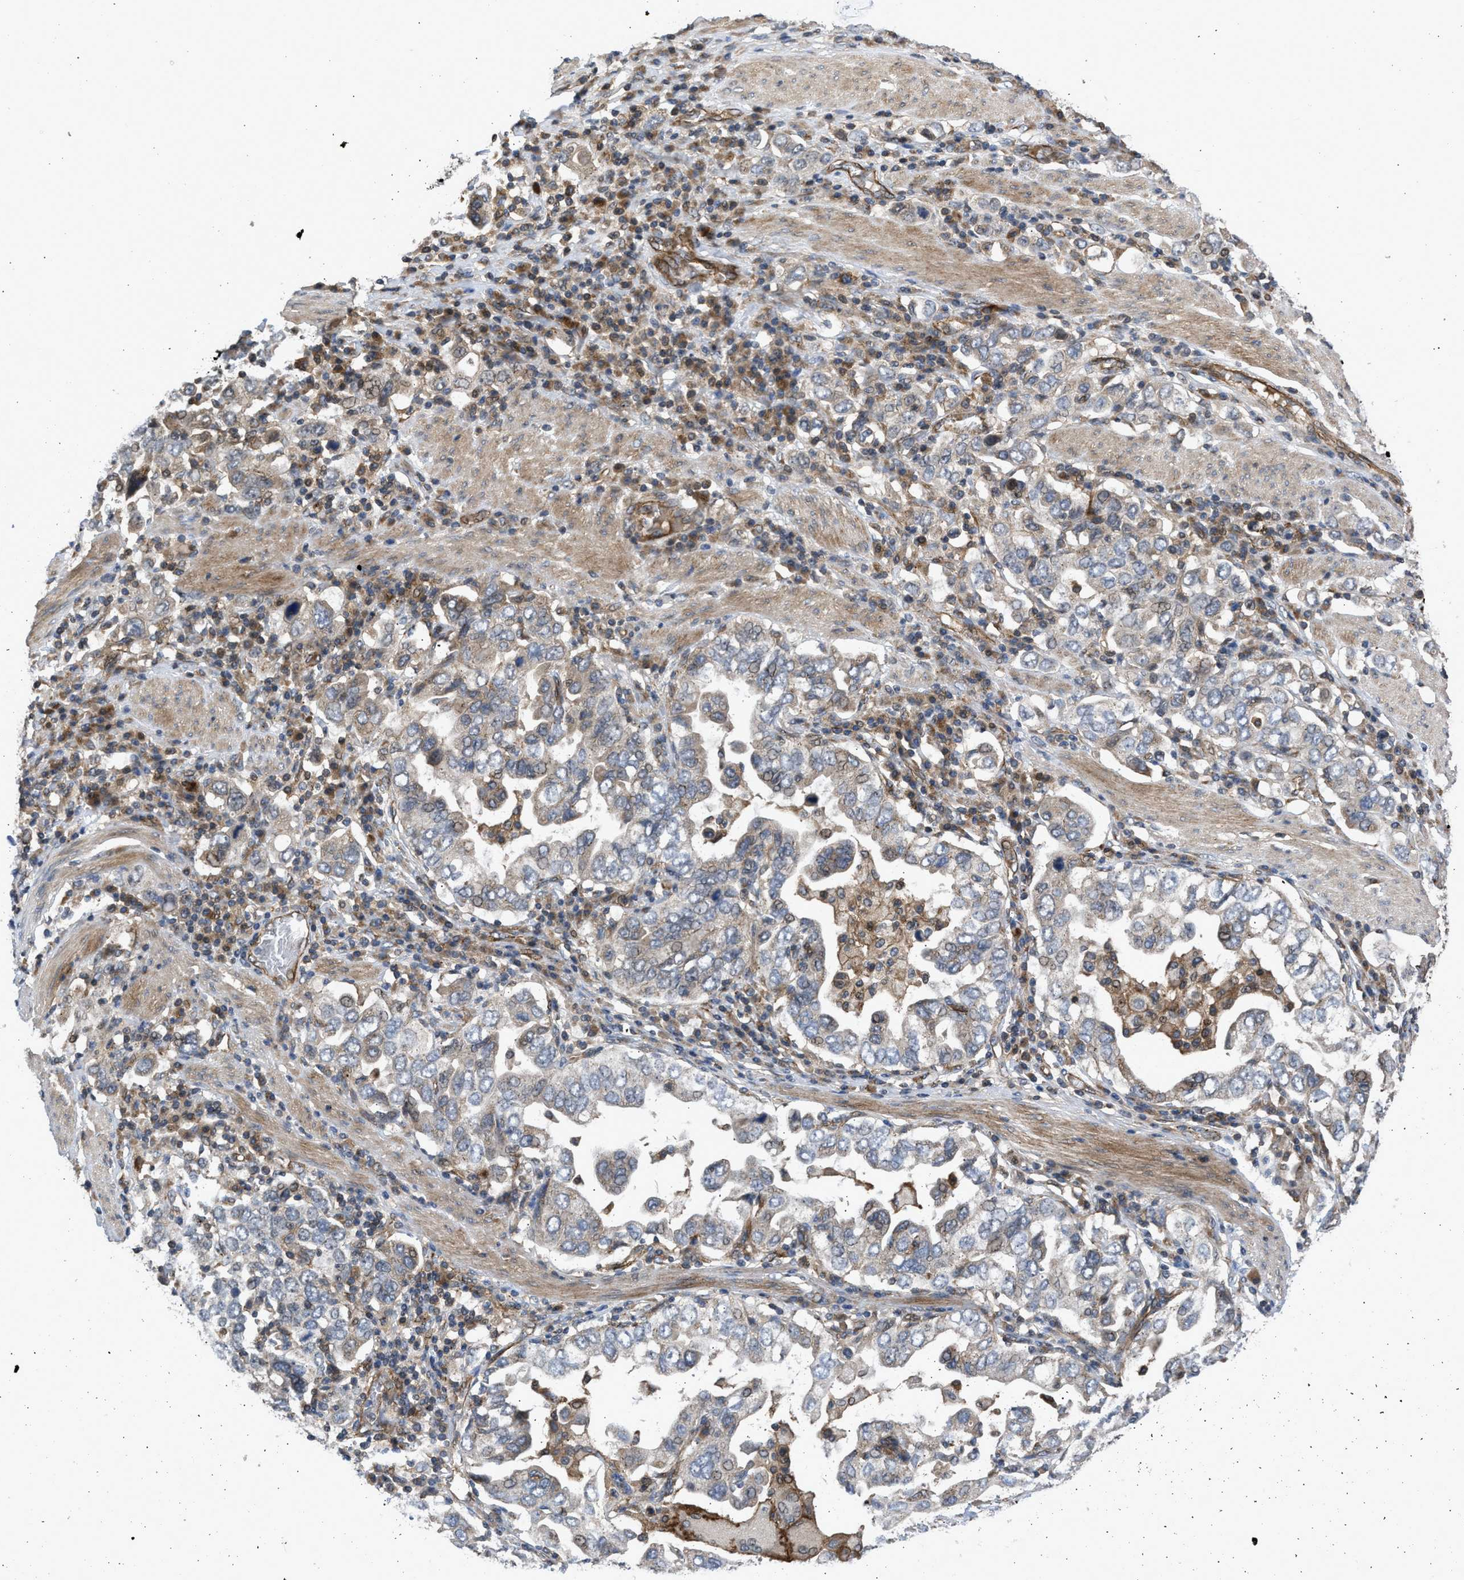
{"staining": {"intensity": "weak", "quantity": "<25%", "location": "cytoplasmic/membranous"}, "tissue": "stomach cancer", "cell_type": "Tumor cells", "image_type": "cancer", "snomed": [{"axis": "morphology", "description": "Adenocarcinoma, NOS"}, {"axis": "topography", "description": "Stomach, upper"}], "caption": "Immunohistochemistry micrograph of human adenocarcinoma (stomach) stained for a protein (brown), which displays no expression in tumor cells.", "gene": "GPATCH2L", "patient": {"sex": "male", "age": 62}}